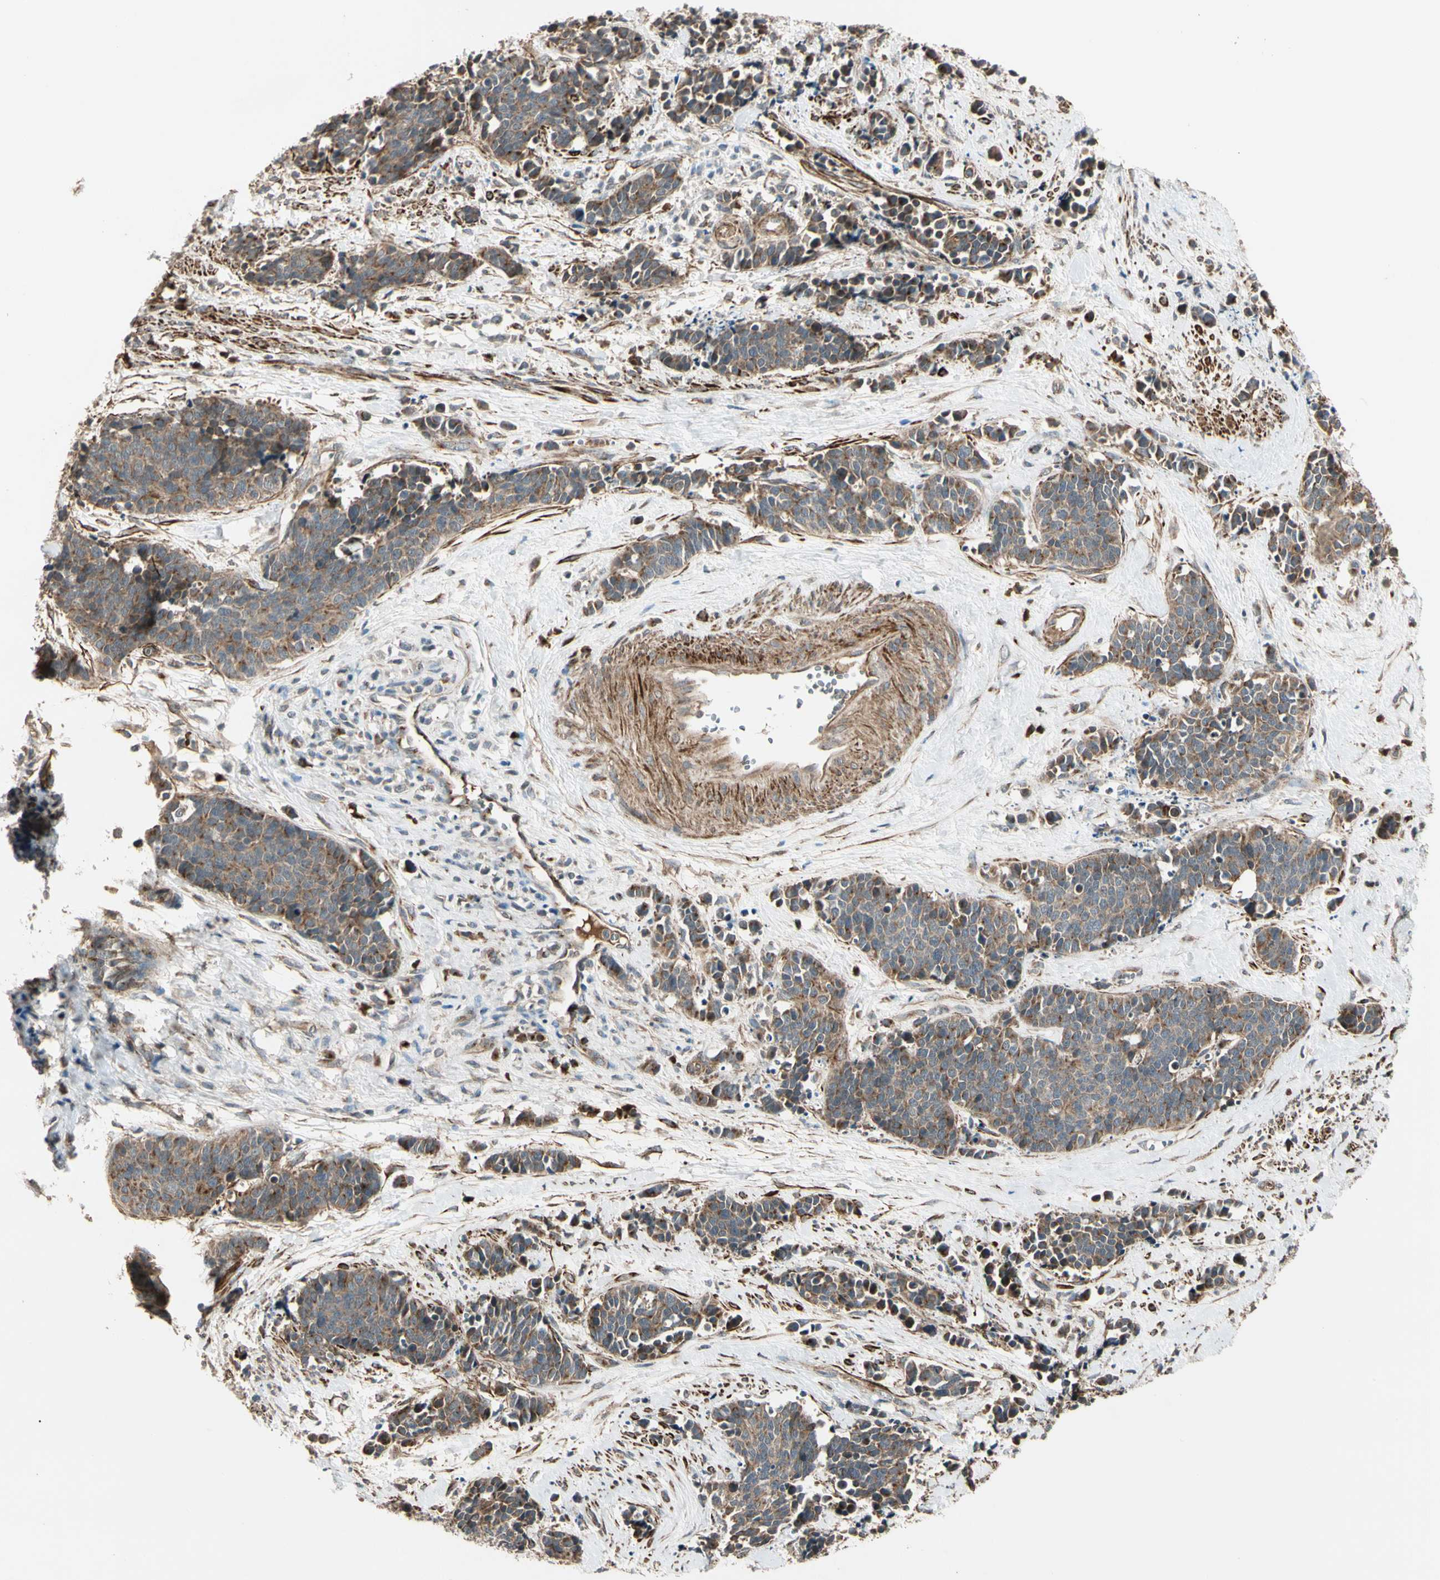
{"staining": {"intensity": "moderate", "quantity": ">75%", "location": "cytoplasmic/membranous"}, "tissue": "cervical cancer", "cell_type": "Tumor cells", "image_type": "cancer", "snomed": [{"axis": "morphology", "description": "Squamous cell carcinoma, NOS"}, {"axis": "topography", "description": "Cervix"}], "caption": "DAB immunohistochemical staining of cervical cancer exhibits moderate cytoplasmic/membranous protein expression in about >75% of tumor cells.", "gene": "GCK", "patient": {"sex": "female", "age": 35}}